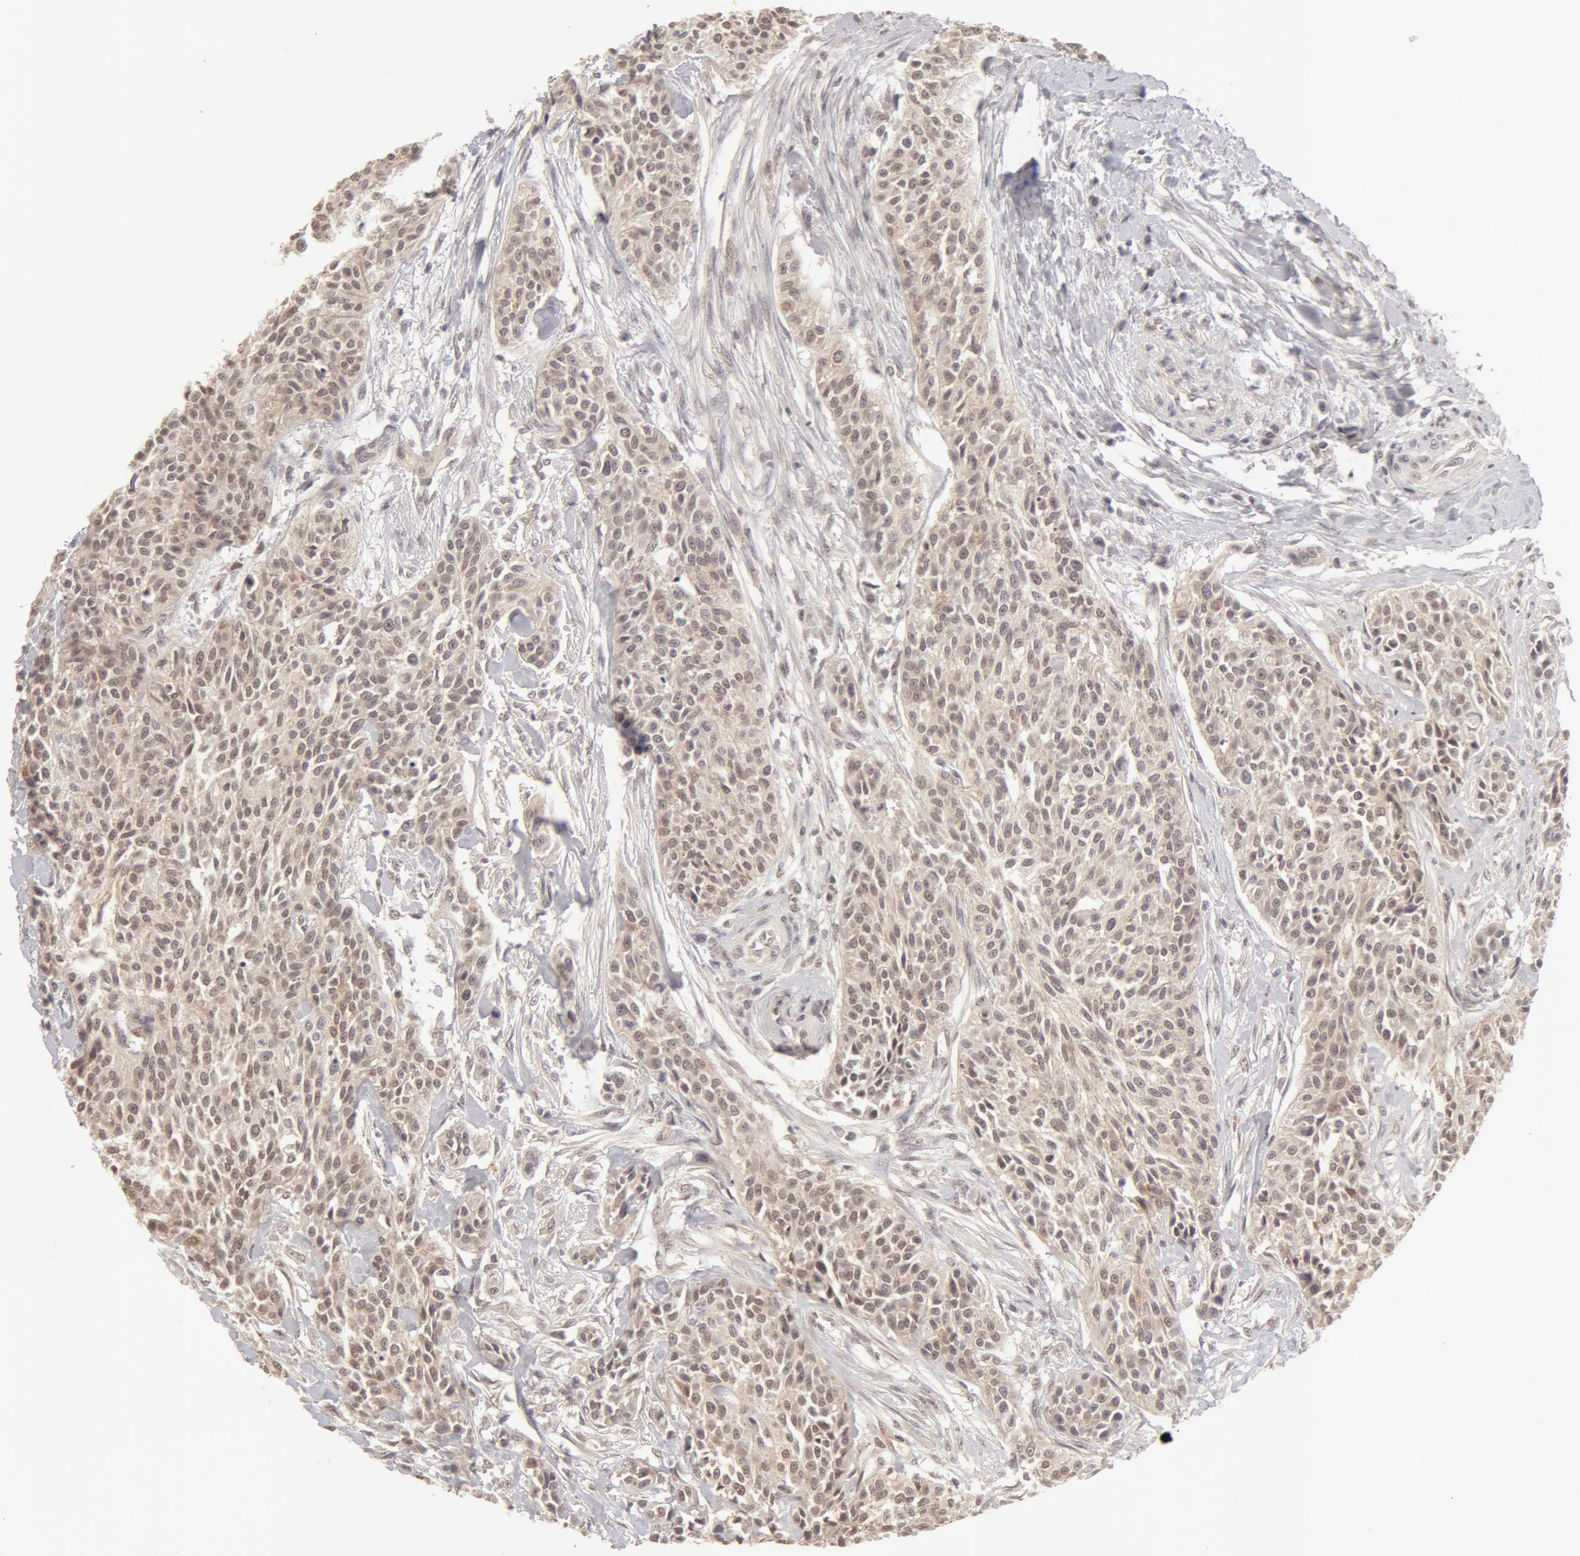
{"staining": {"intensity": "weak", "quantity": ">75%", "location": "cytoplasmic/membranous,nuclear"}, "tissue": "urothelial cancer", "cell_type": "Tumor cells", "image_type": "cancer", "snomed": [{"axis": "morphology", "description": "Urothelial carcinoma, High grade"}, {"axis": "topography", "description": "Urinary bladder"}], "caption": "The histopathology image displays staining of urothelial cancer, revealing weak cytoplasmic/membranous and nuclear protein expression (brown color) within tumor cells.", "gene": "ADAM10", "patient": {"sex": "male", "age": 56}}